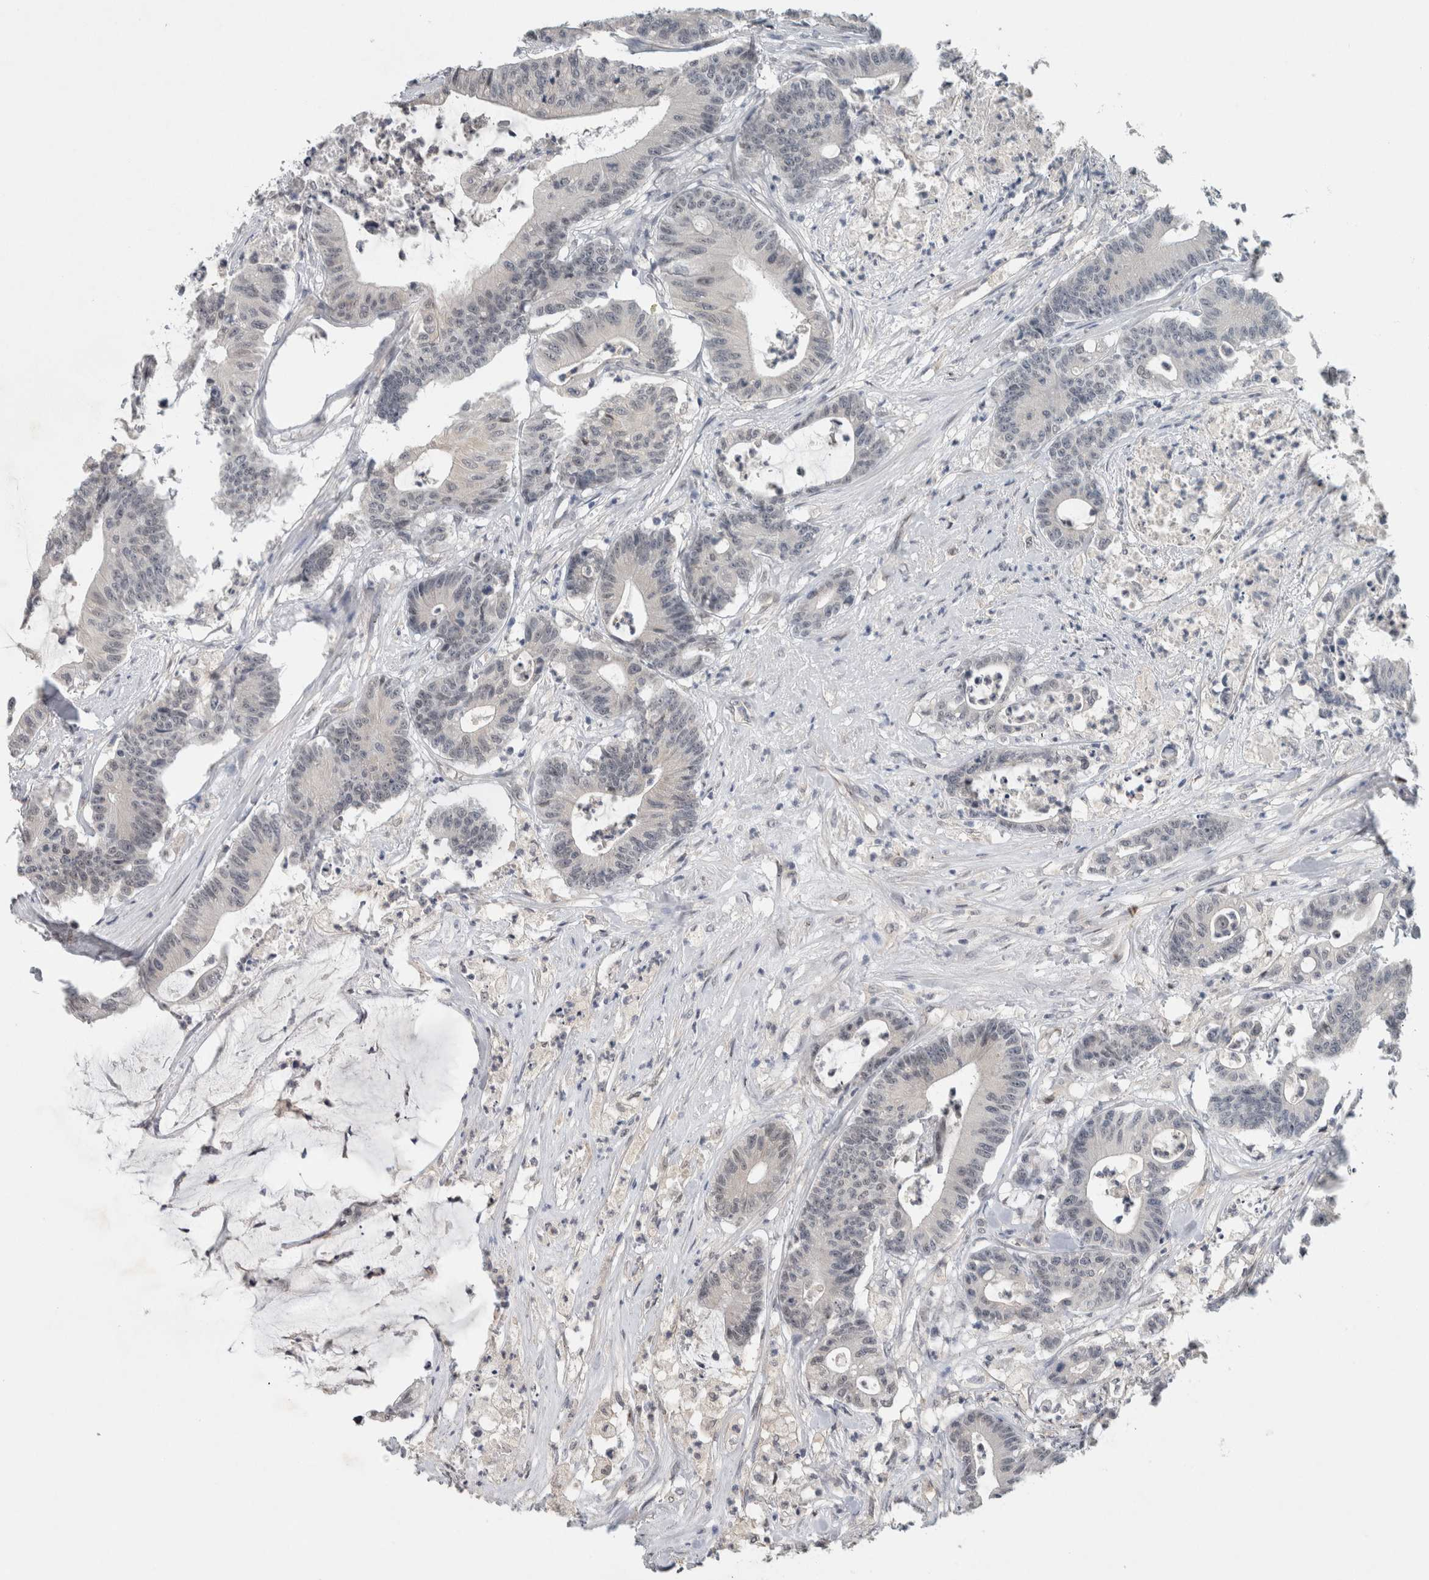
{"staining": {"intensity": "negative", "quantity": "none", "location": "none"}, "tissue": "colorectal cancer", "cell_type": "Tumor cells", "image_type": "cancer", "snomed": [{"axis": "morphology", "description": "Adenocarcinoma, NOS"}, {"axis": "topography", "description": "Colon"}], "caption": "Immunohistochemistry histopathology image of adenocarcinoma (colorectal) stained for a protein (brown), which displays no staining in tumor cells.", "gene": "PRXL2A", "patient": {"sex": "female", "age": 84}}